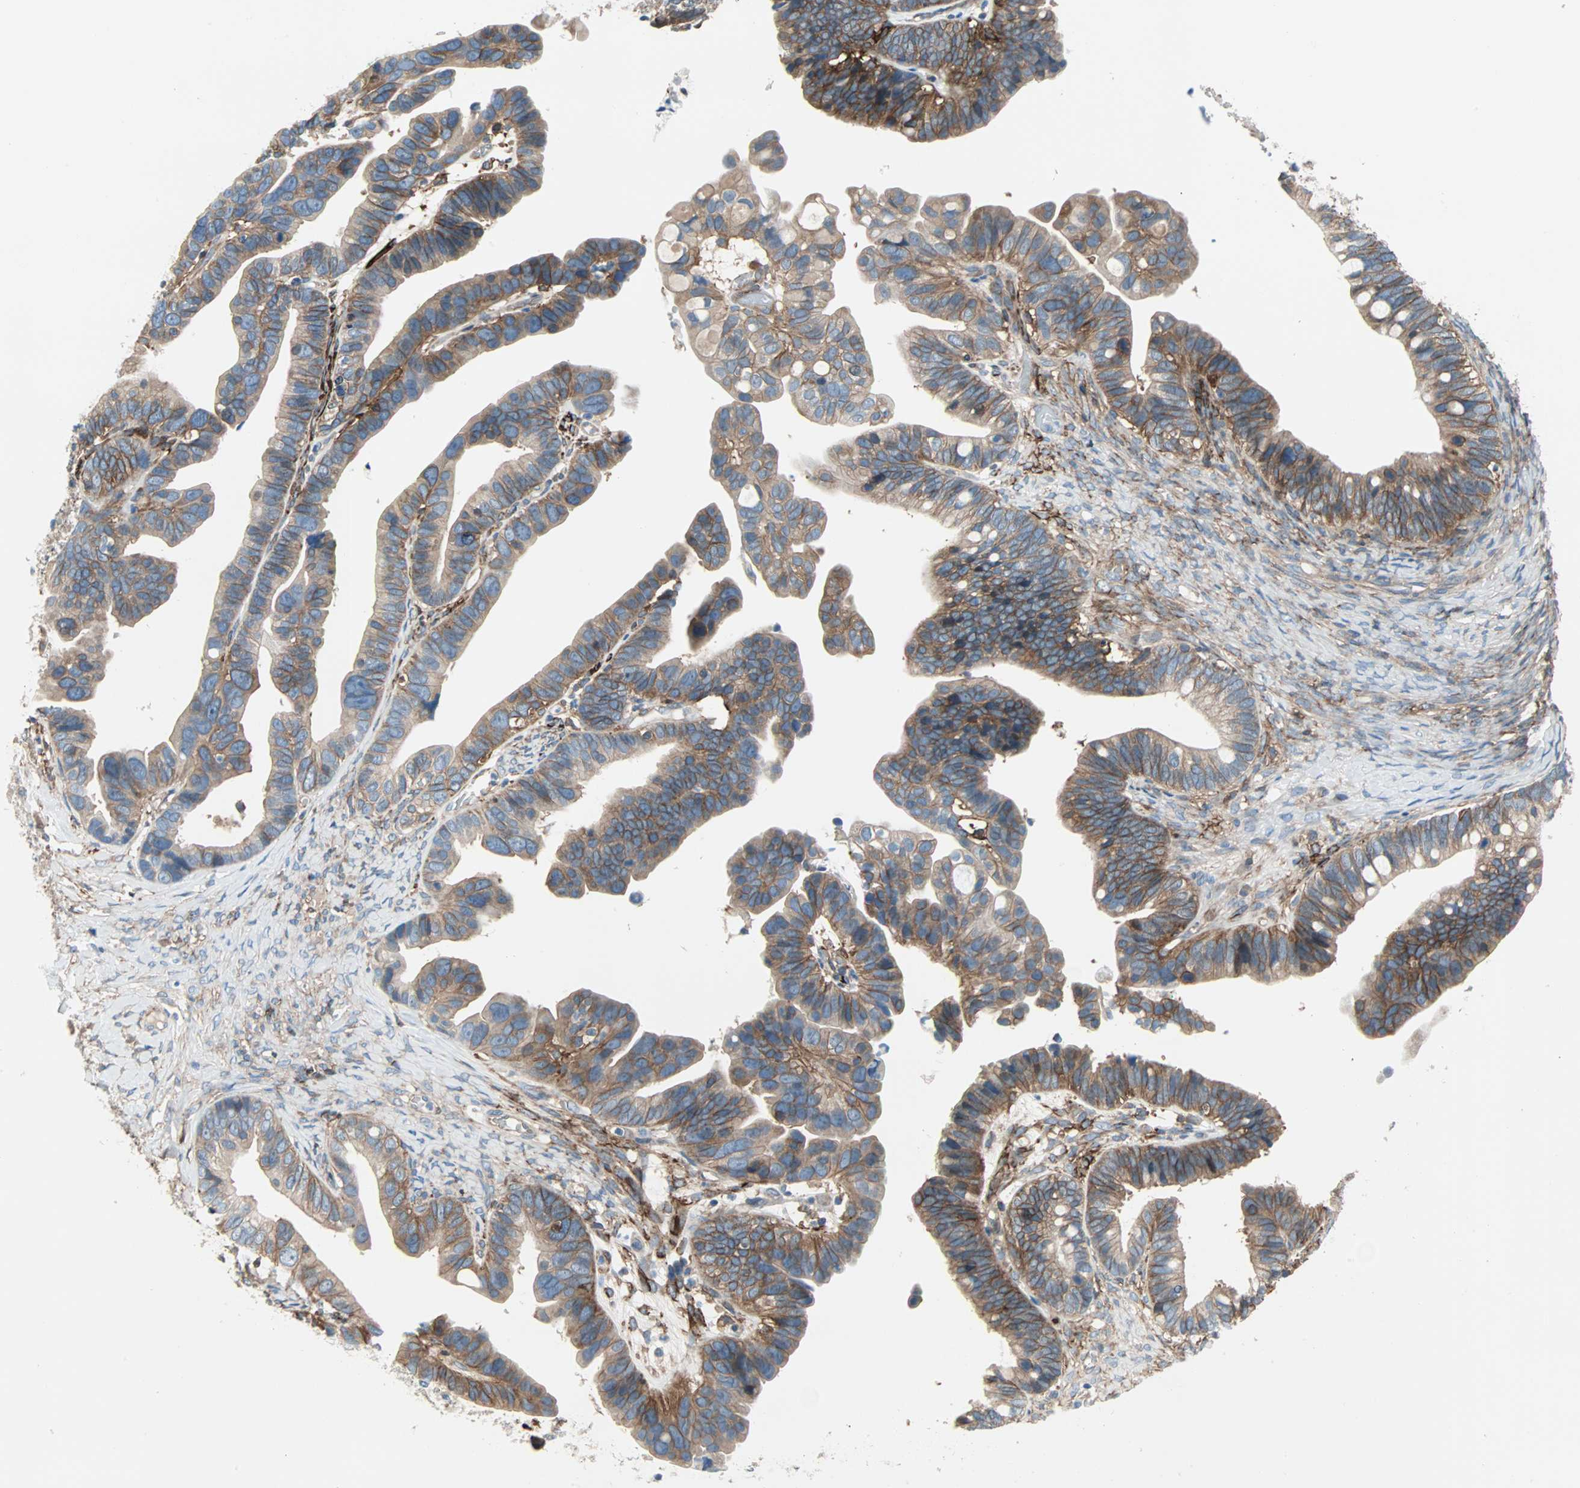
{"staining": {"intensity": "moderate", "quantity": ">75%", "location": "cytoplasmic/membranous"}, "tissue": "ovarian cancer", "cell_type": "Tumor cells", "image_type": "cancer", "snomed": [{"axis": "morphology", "description": "Cystadenocarcinoma, serous, NOS"}, {"axis": "topography", "description": "Ovary"}], "caption": "The photomicrograph demonstrates a brown stain indicating the presence of a protein in the cytoplasmic/membranous of tumor cells in ovarian cancer (serous cystadenocarcinoma). The staining is performed using DAB (3,3'-diaminobenzidine) brown chromogen to label protein expression. The nuclei are counter-stained blue using hematoxylin.", "gene": "EPB41L2", "patient": {"sex": "female", "age": 56}}